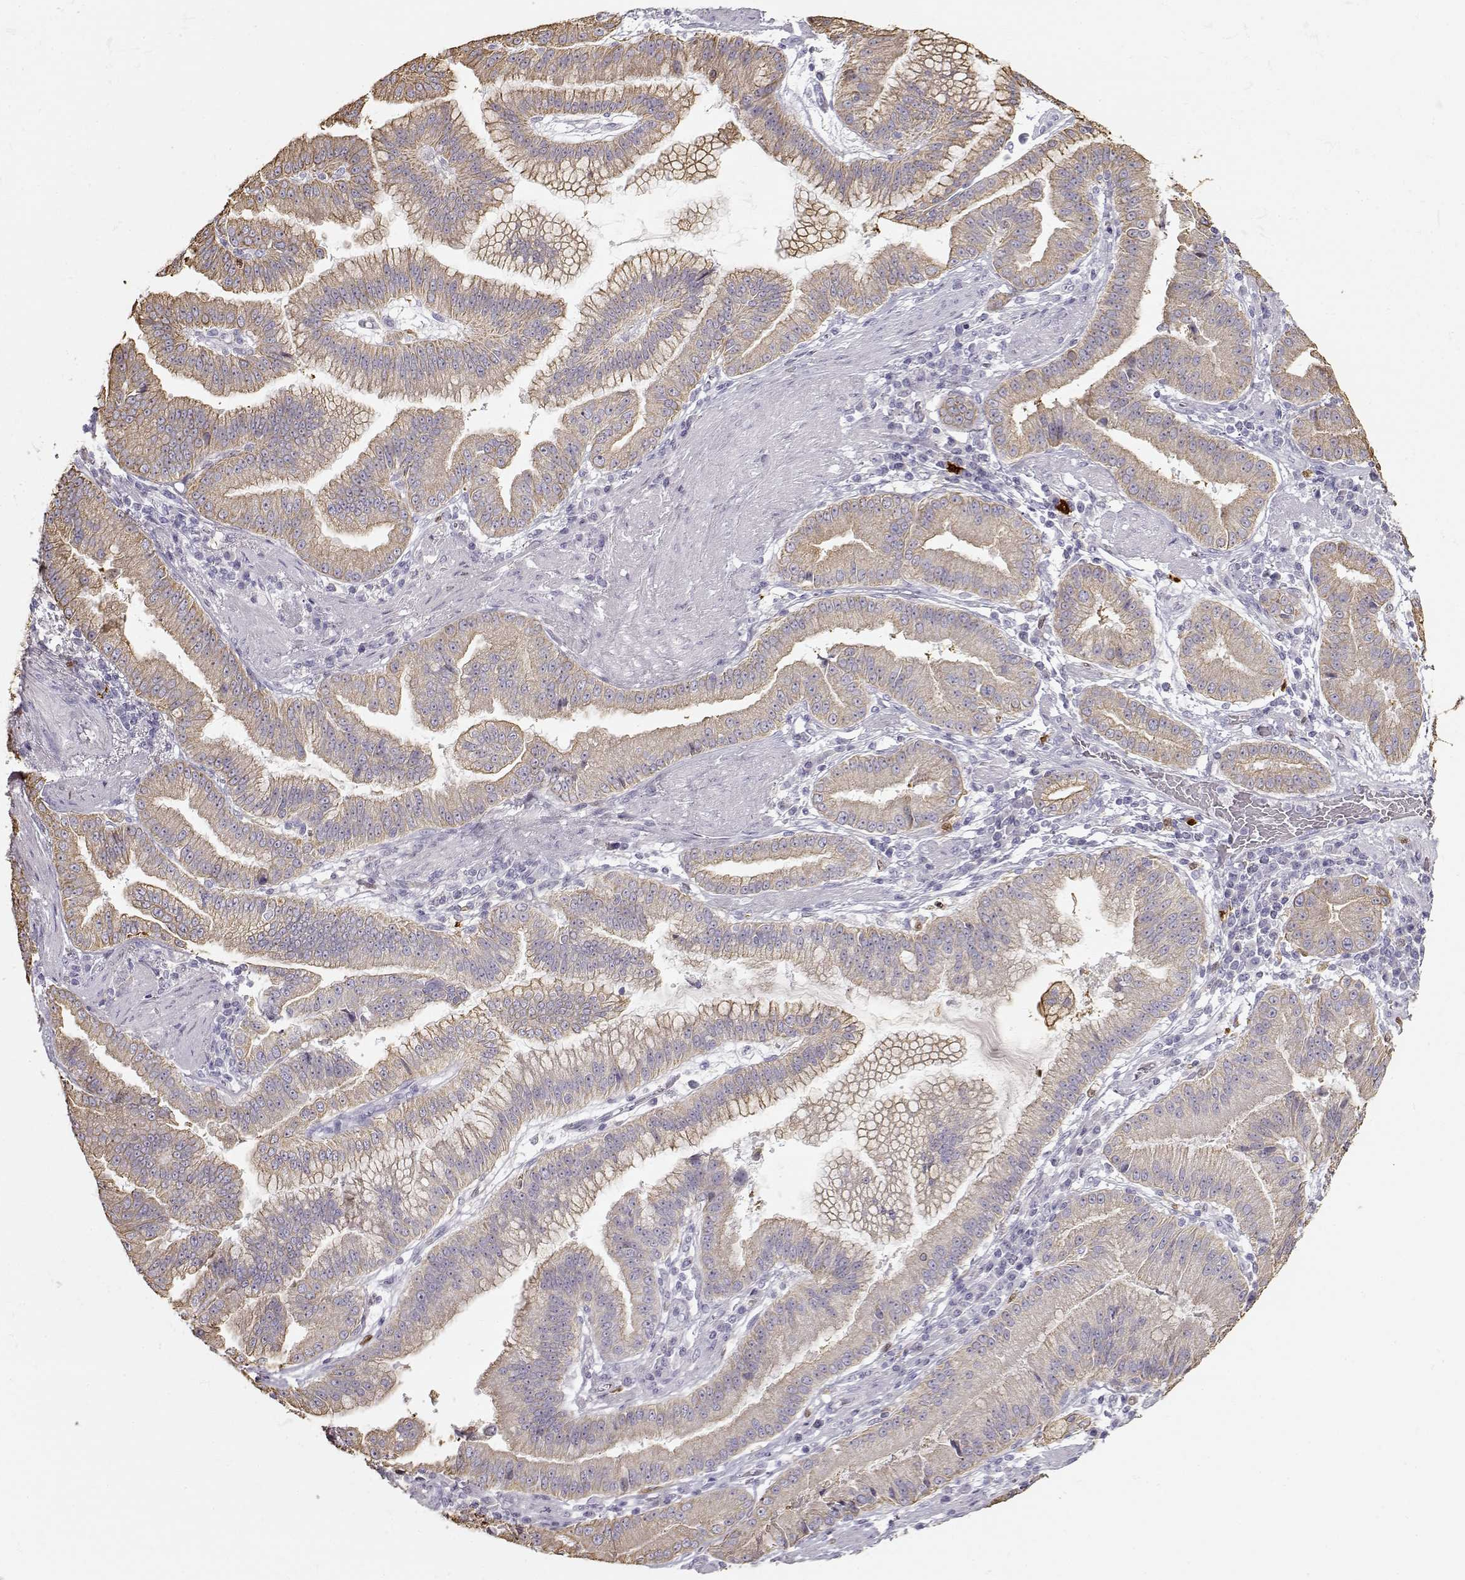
{"staining": {"intensity": "weak", "quantity": ">75%", "location": "cytoplasmic/membranous"}, "tissue": "stomach cancer", "cell_type": "Tumor cells", "image_type": "cancer", "snomed": [{"axis": "morphology", "description": "Adenocarcinoma, NOS"}, {"axis": "topography", "description": "Stomach"}], "caption": "Adenocarcinoma (stomach) stained with immunohistochemistry (IHC) exhibits weak cytoplasmic/membranous staining in approximately >75% of tumor cells.", "gene": "S100B", "patient": {"sex": "male", "age": 83}}